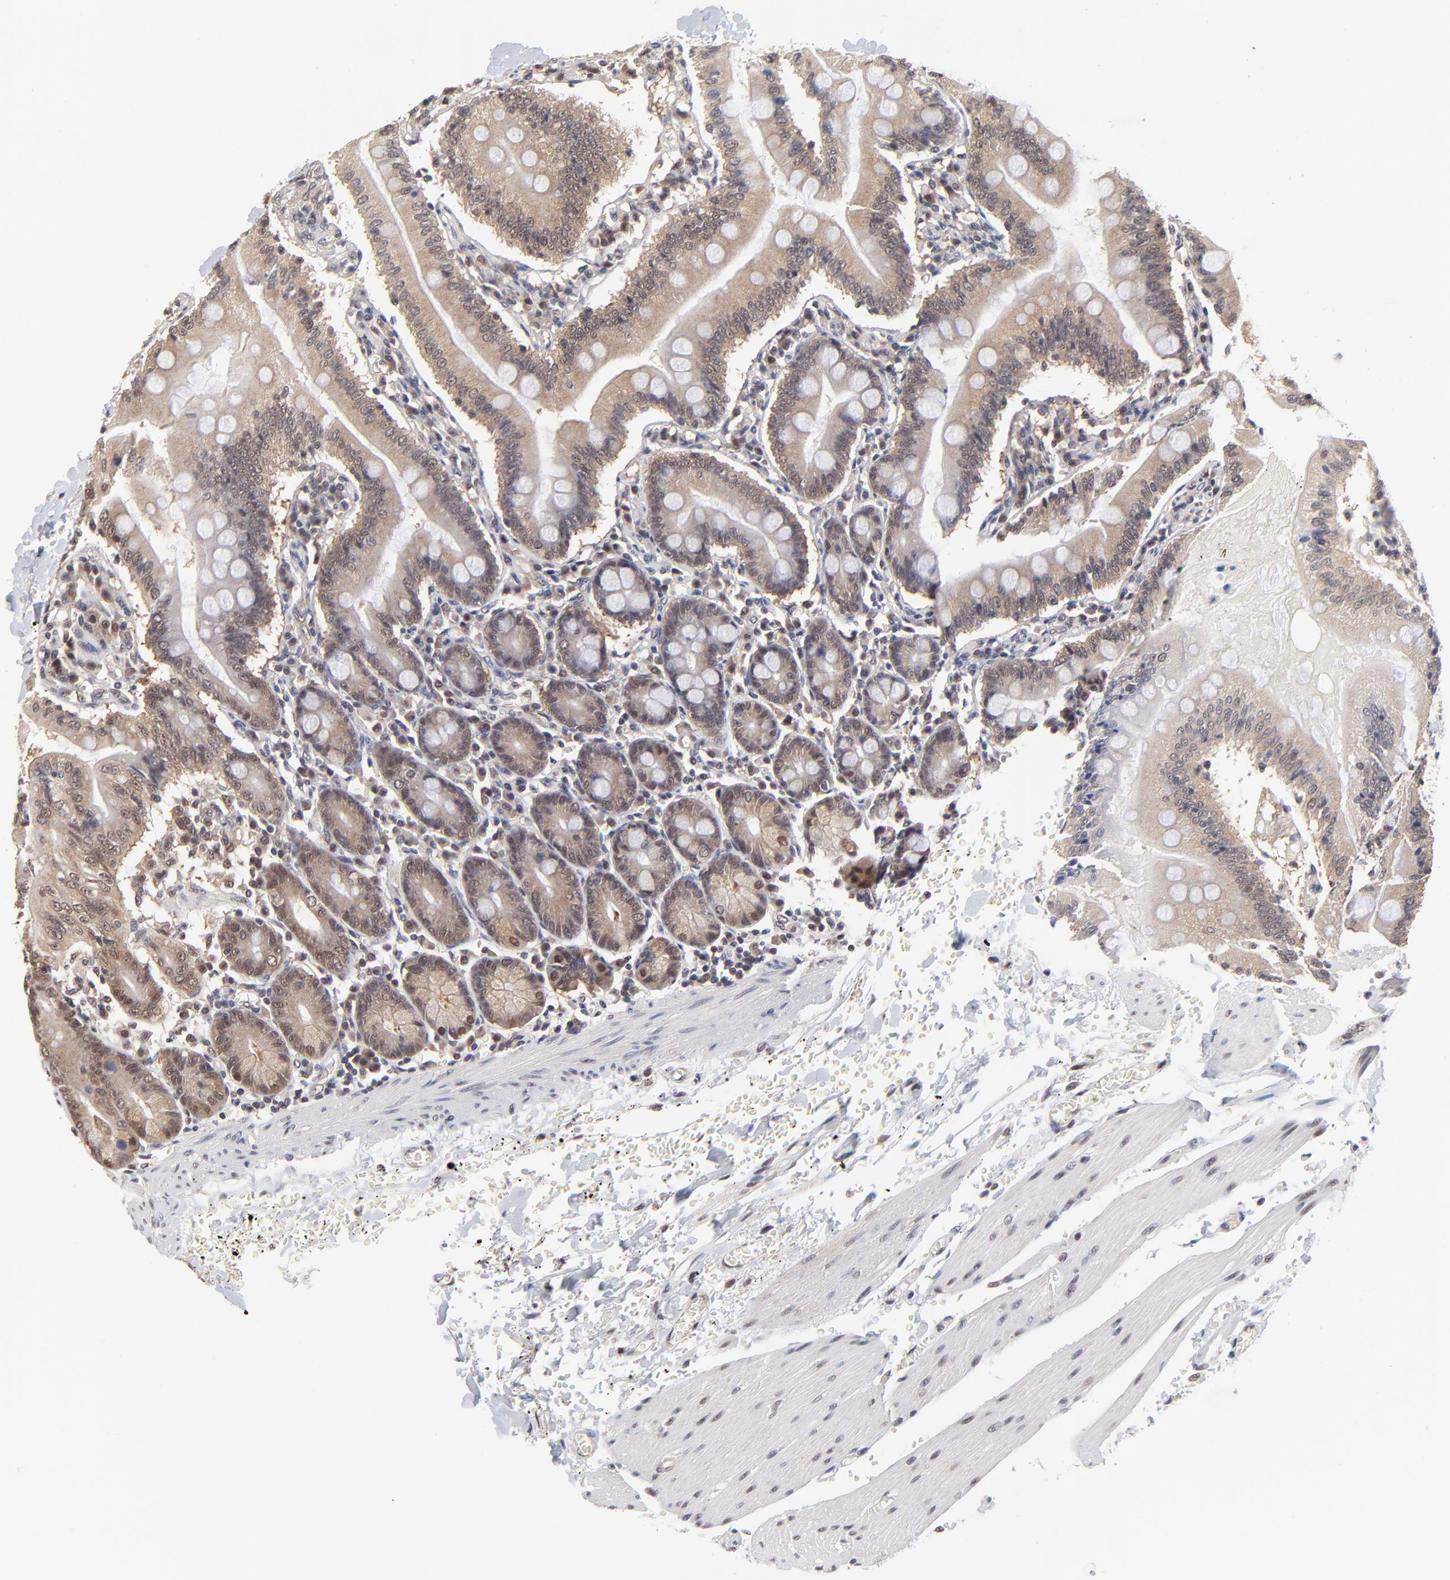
{"staining": {"intensity": "weak", "quantity": "25%-75%", "location": "nuclear"}, "tissue": "small intestine", "cell_type": "Glandular cells", "image_type": "normal", "snomed": [{"axis": "morphology", "description": "Normal tissue, NOS"}, {"axis": "topography", "description": "Small intestine"}], "caption": "An image showing weak nuclear positivity in approximately 25%-75% of glandular cells in normal small intestine, as visualized by brown immunohistochemical staining.", "gene": "PSMC4", "patient": {"sex": "male", "age": 71}}